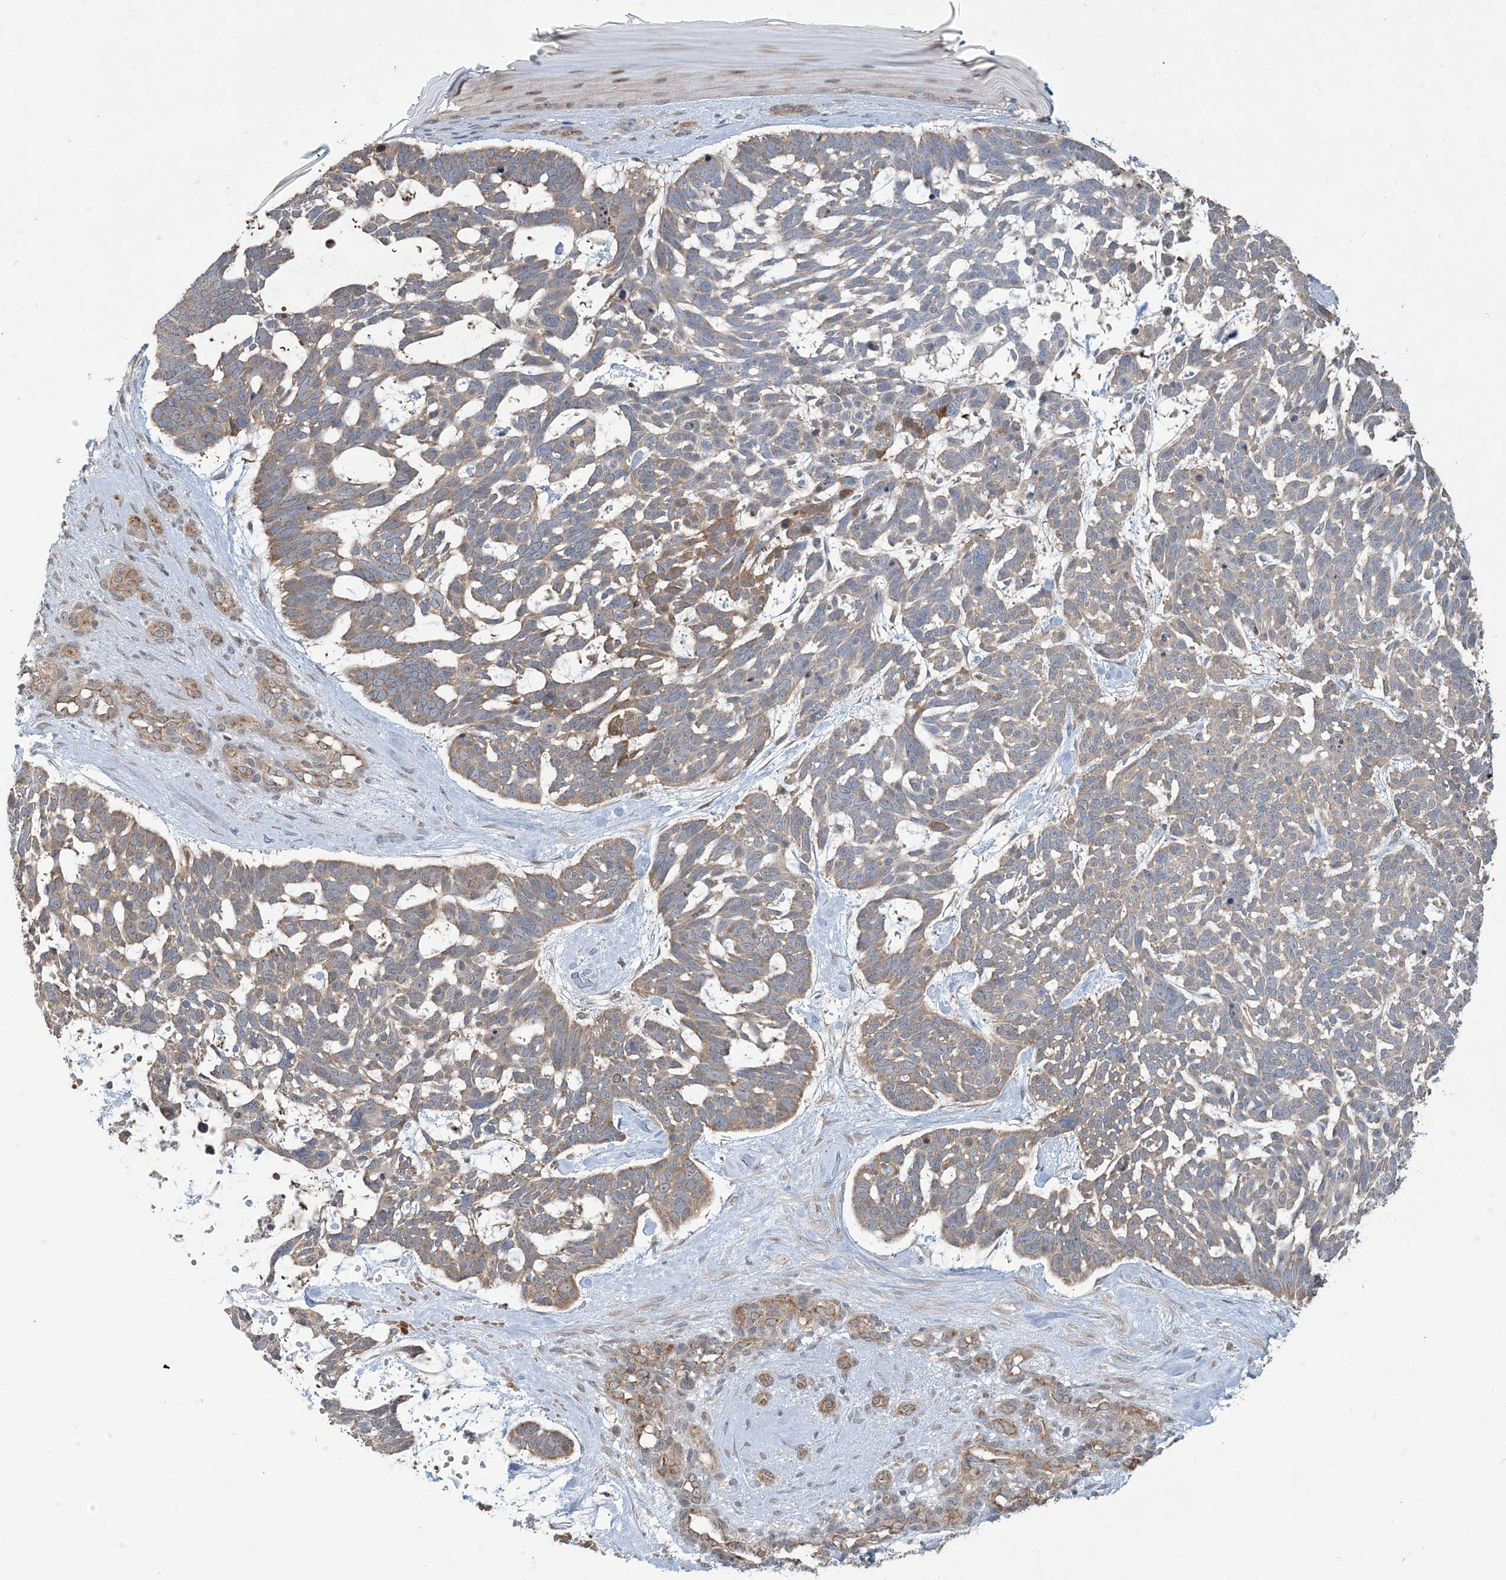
{"staining": {"intensity": "weak", "quantity": "25%-75%", "location": "cytoplasmic/membranous"}, "tissue": "skin cancer", "cell_type": "Tumor cells", "image_type": "cancer", "snomed": [{"axis": "morphology", "description": "Basal cell carcinoma"}, {"axis": "topography", "description": "Skin"}], "caption": "High-power microscopy captured an immunohistochemistry histopathology image of basal cell carcinoma (skin), revealing weak cytoplasmic/membranous staining in approximately 25%-75% of tumor cells.", "gene": "ERI2", "patient": {"sex": "male", "age": 88}}